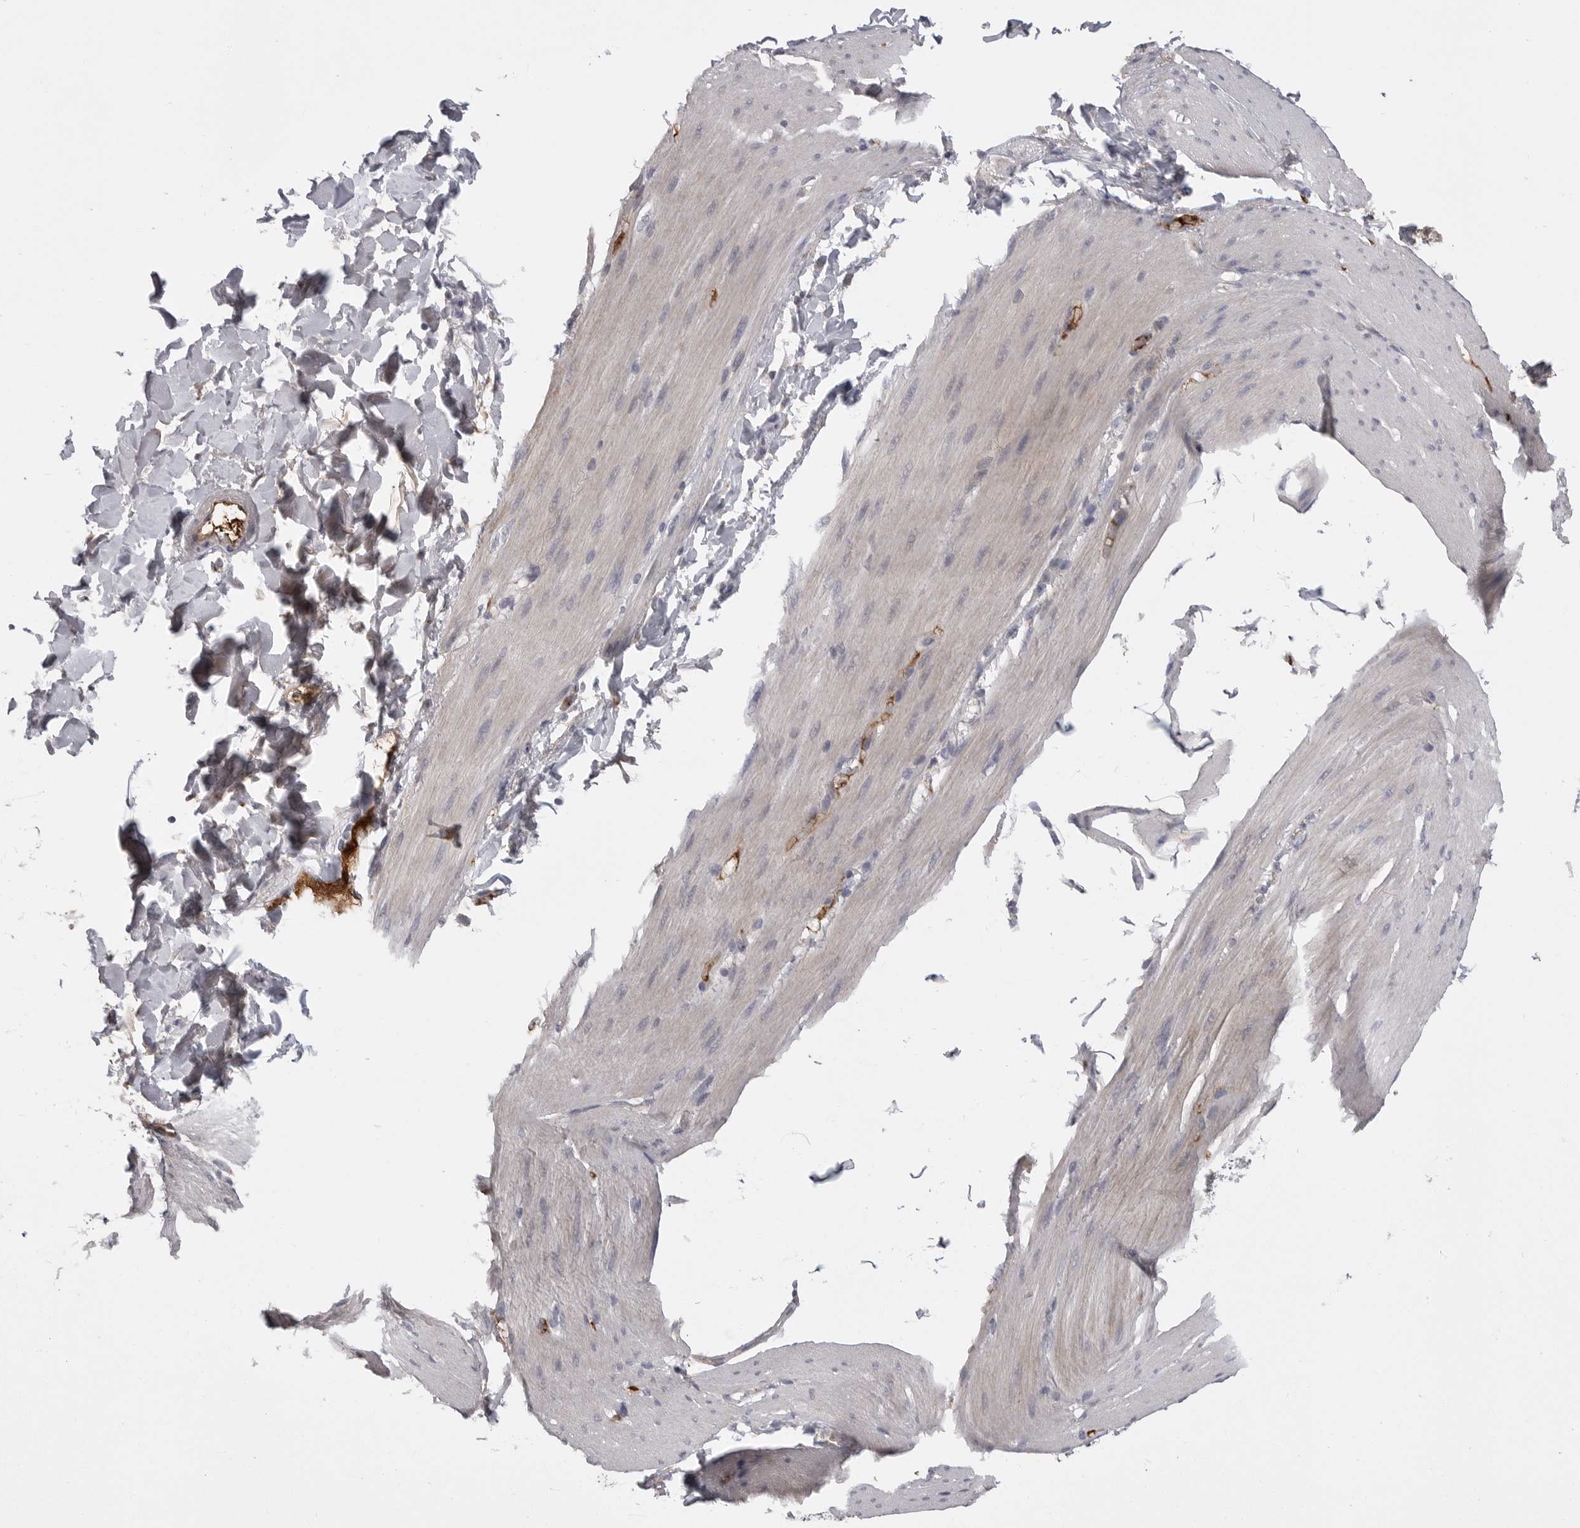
{"staining": {"intensity": "moderate", "quantity": "<25%", "location": "cytoplasmic/membranous"}, "tissue": "smooth muscle", "cell_type": "Smooth muscle cells", "image_type": "normal", "snomed": [{"axis": "morphology", "description": "Normal tissue, NOS"}, {"axis": "topography", "description": "Smooth muscle"}, {"axis": "topography", "description": "Small intestine"}], "caption": "IHC of unremarkable human smooth muscle exhibits low levels of moderate cytoplasmic/membranous expression in about <25% of smooth muscle cells.", "gene": "SERPING1", "patient": {"sex": "female", "age": 84}}